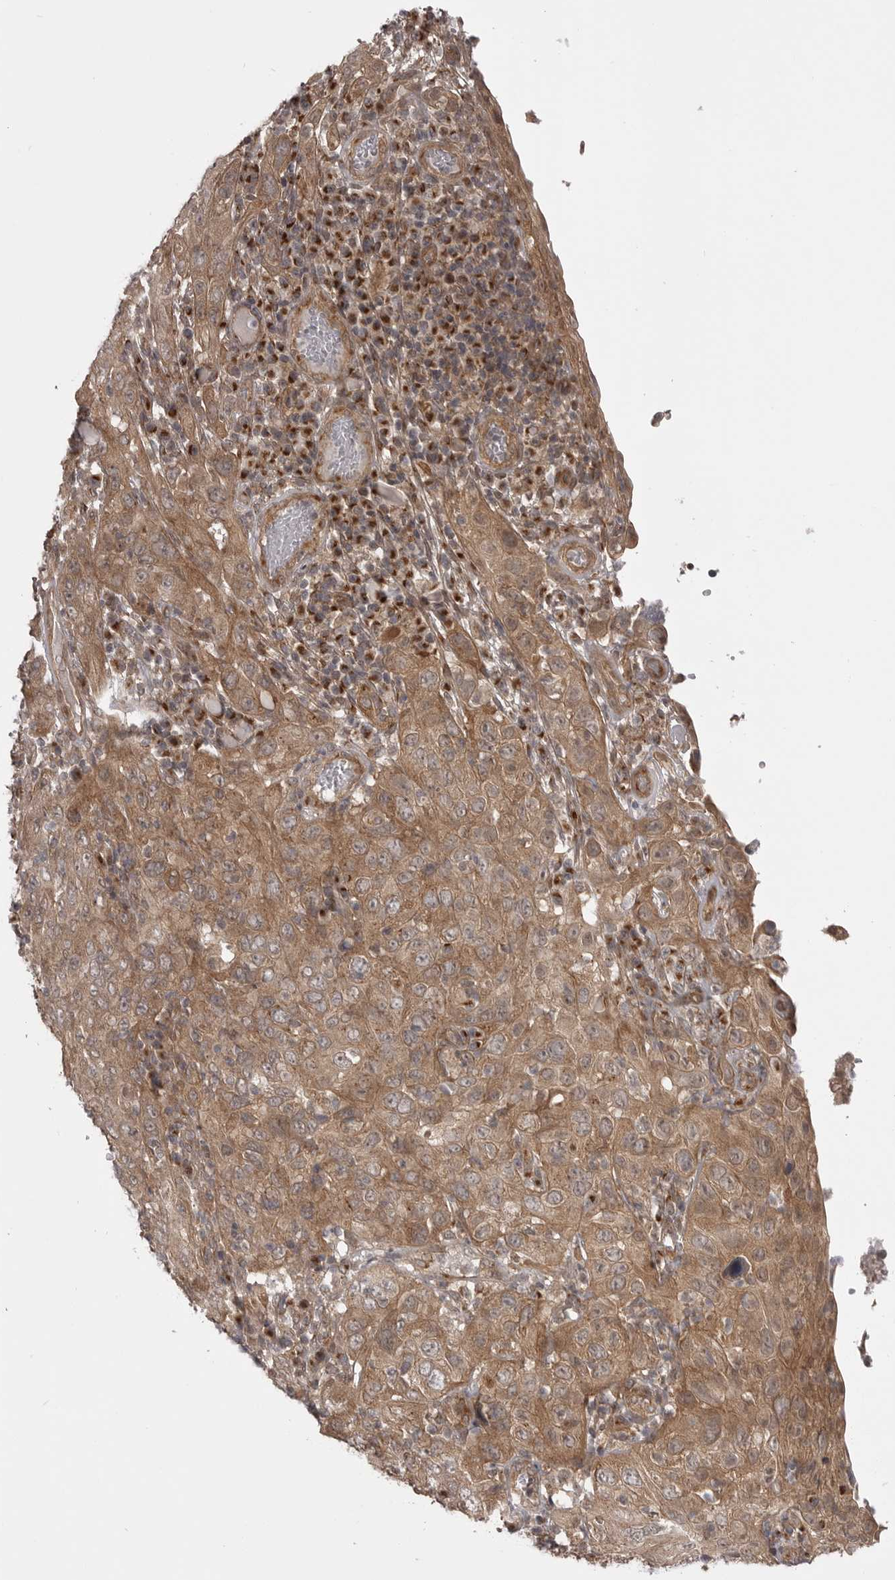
{"staining": {"intensity": "moderate", "quantity": ">75%", "location": "cytoplasmic/membranous"}, "tissue": "cervical cancer", "cell_type": "Tumor cells", "image_type": "cancer", "snomed": [{"axis": "morphology", "description": "Squamous cell carcinoma, NOS"}, {"axis": "topography", "description": "Cervix"}], "caption": "Immunohistochemical staining of squamous cell carcinoma (cervical) exhibits medium levels of moderate cytoplasmic/membranous positivity in approximately >75% of tumor cells. (brown staining indicates protein expression, while blue staining denotes nuclei).", "gene": "PDCL", "patient": {"sex": "female", "age": 46}}